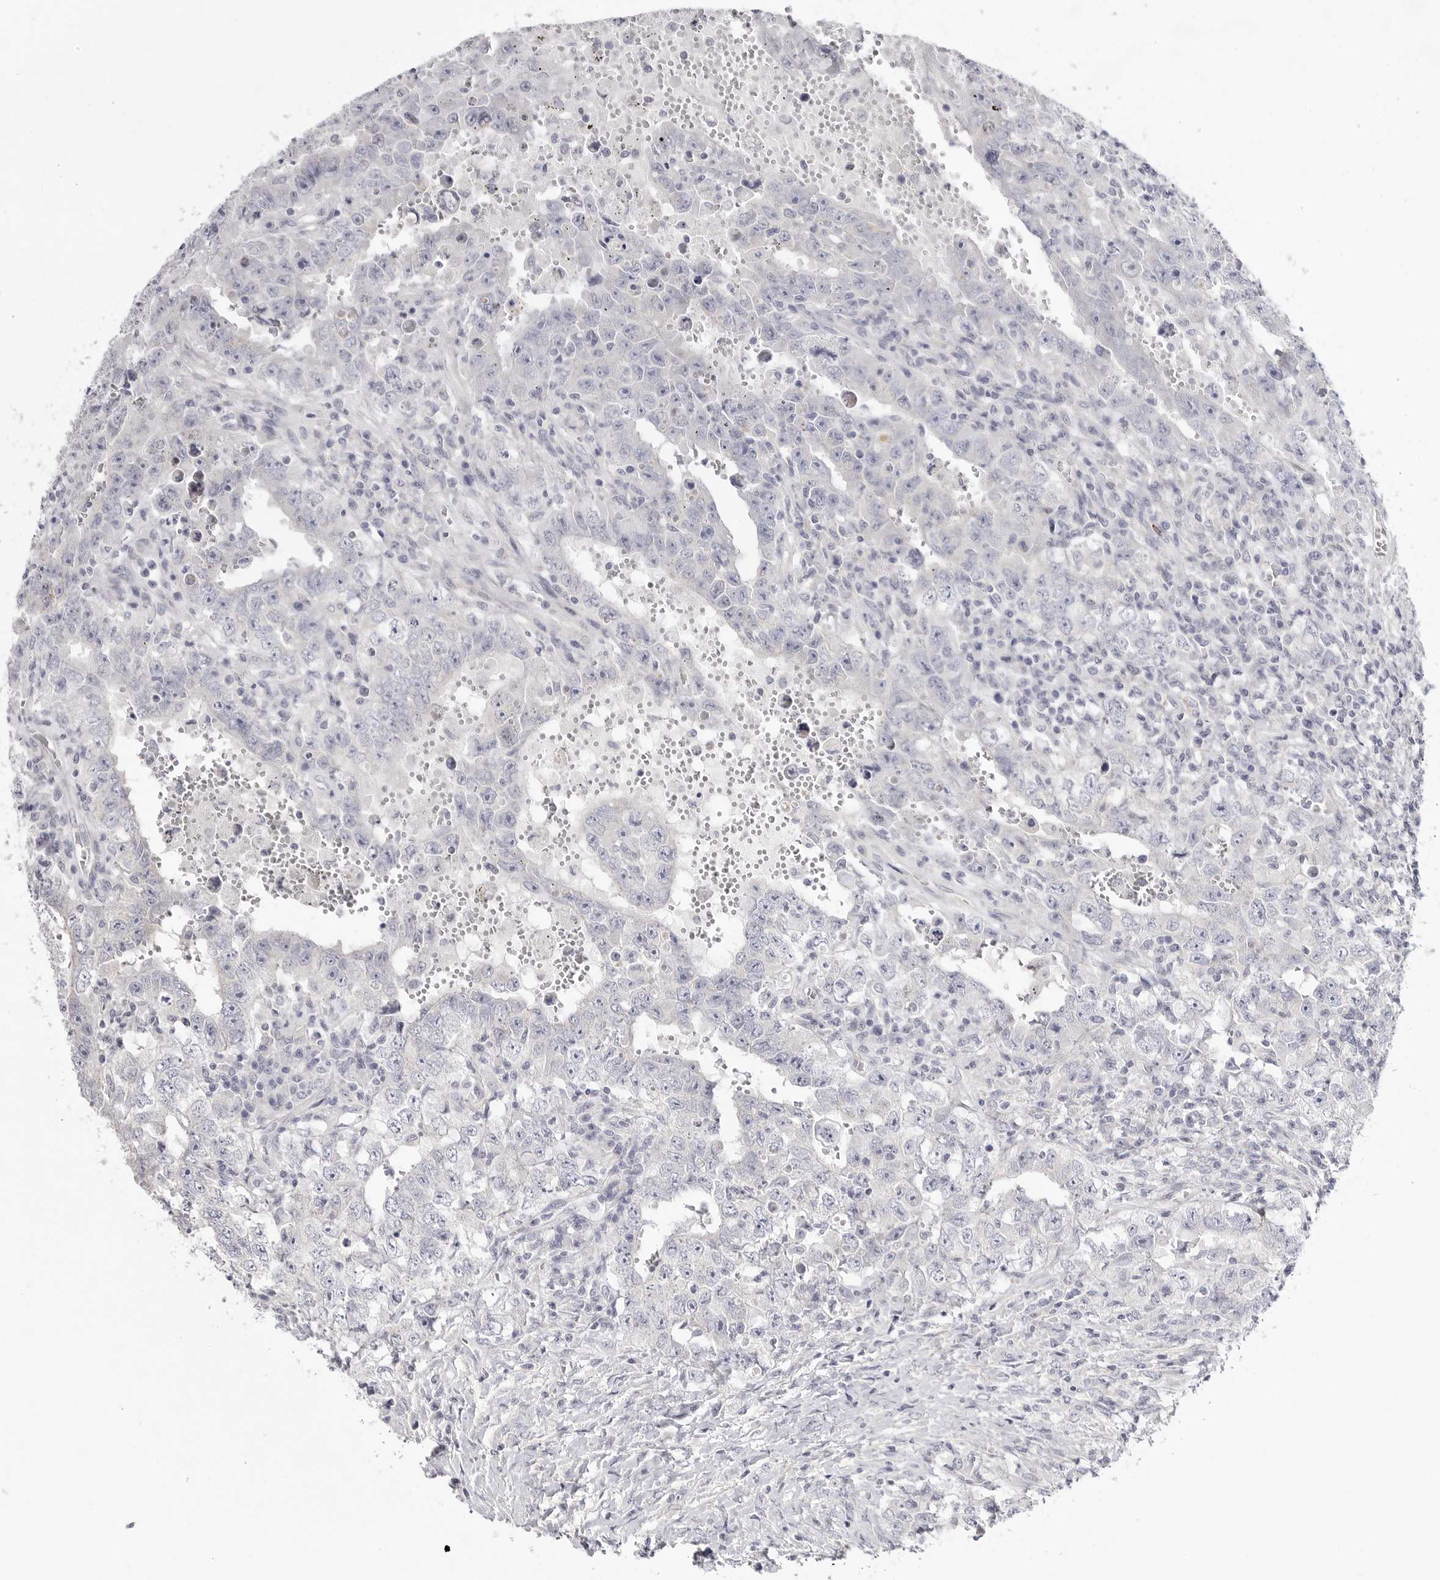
{"staining": {"intensity": "negative", "quantity": "none", "location": "none"}, "tissue": "testis cancer", "cell_type": "Tumor cells", "image_type": "cancer", "snomed": [{"axis": "morphology", "description": "Carcinoma, Embryonal, NOS"}, {"axis": "topography", "description": "Testis"}], "caption": "This micrograph is of embryonal carcinoma (testis) stained with IHC to label a protein in brown with the nuclei are counter-stained blue. There is no staining in tumor cells. (DAB (3,3'-diaminobenzidine) IHC with hematoxylin counter stain).", "gene": "ELP3", "patient": {"sex": "male", "age": 26}}